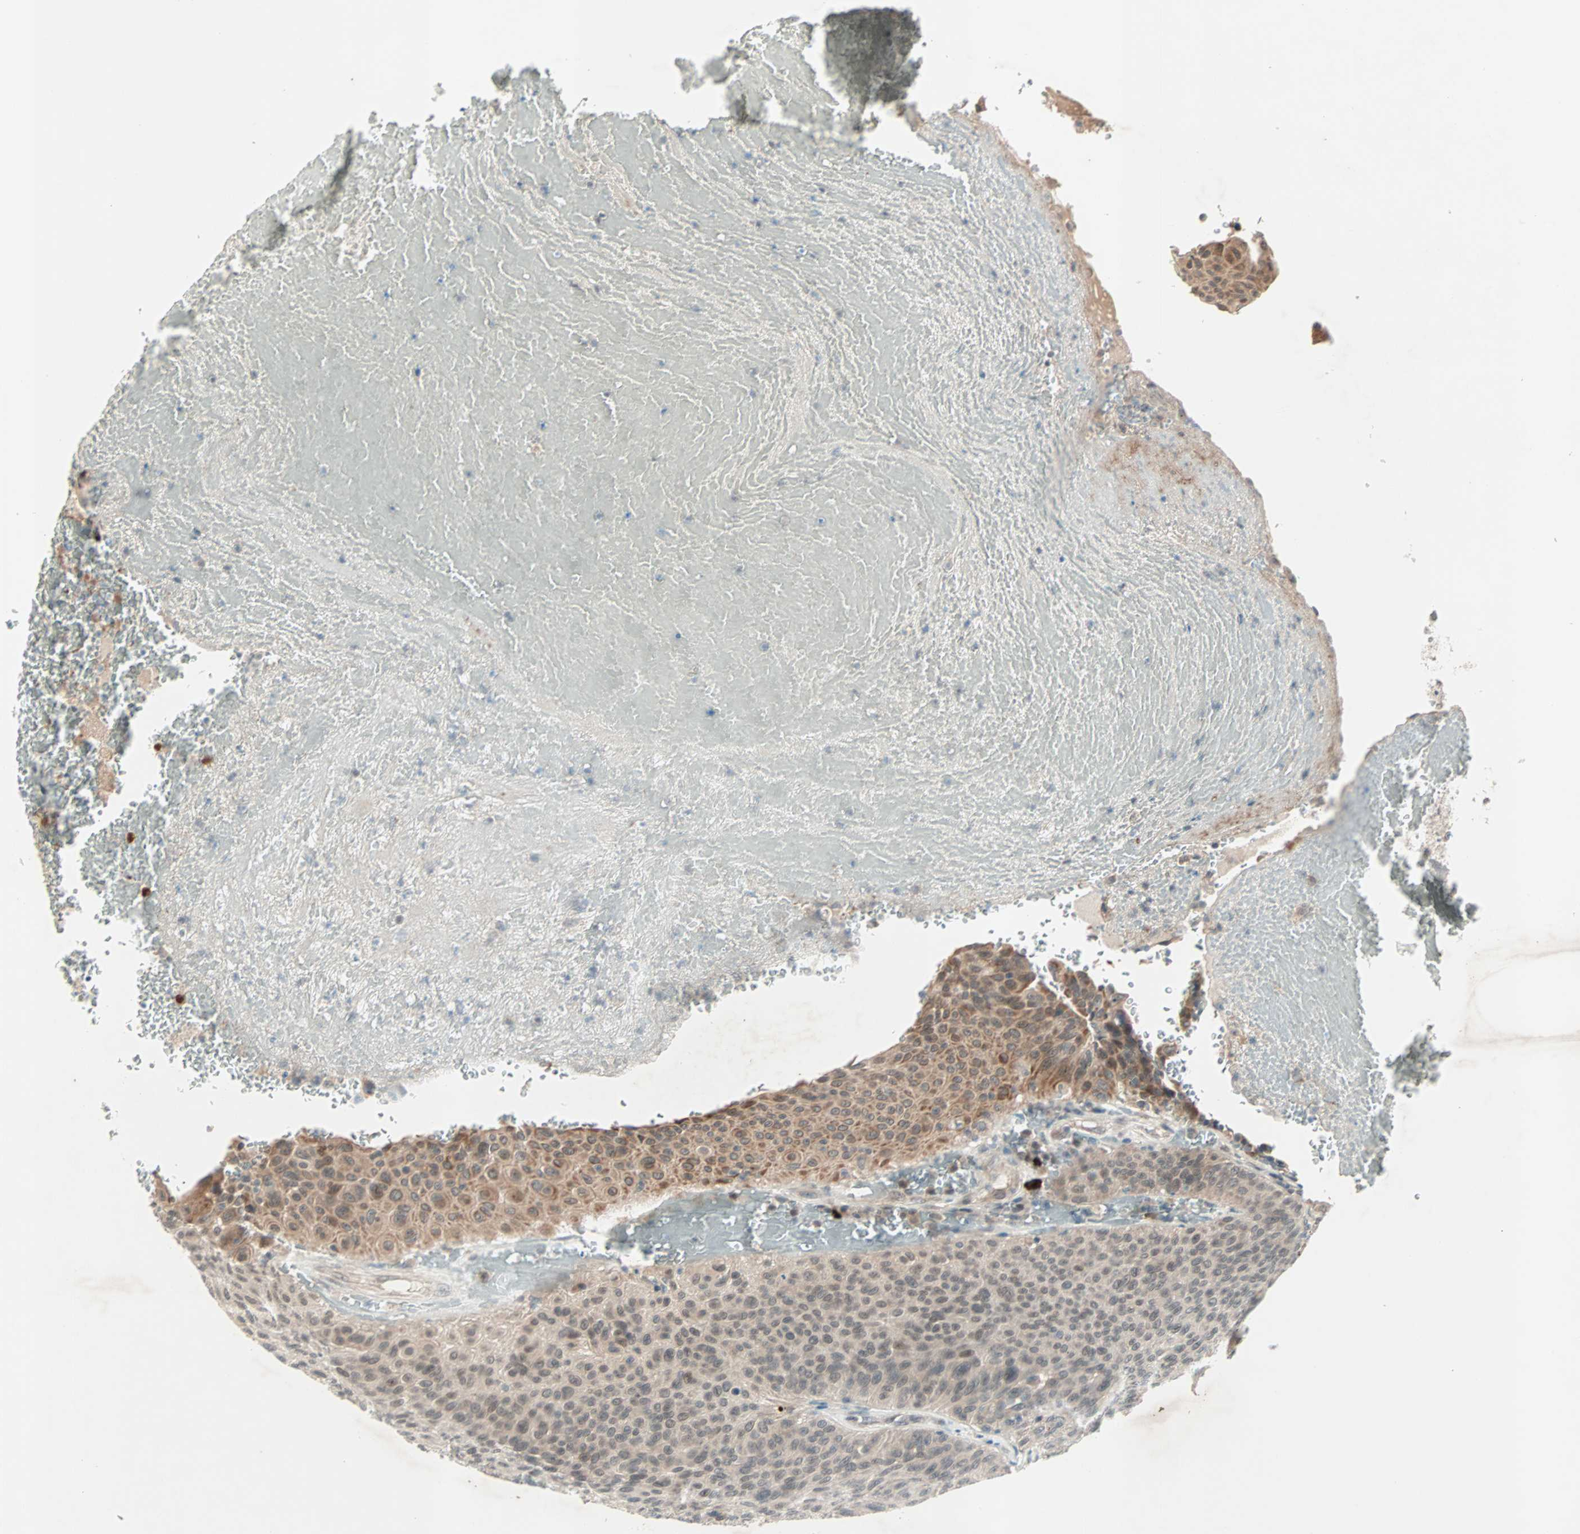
{"staining": {"intensity": "weak", "quantity": ">75%", "location": "cytoplasmic/membranous"}, "tissue": "urothelial cancer", "cell_type": "Tumor cells", "image_type": "cancer", "snomed": [{"axis": "morphology", "description": "Urothelial carcinoma, High grade"}, {"axis": "topography", "description": "Urinary bladder"}], "caption": "Brown immunohistochemical staining in urothelial carcinoma (high-grade) exhibits weak cytoplasmic/membranous positivity in about >75% of tumor cells.", "gene": "PGBD1", "patient": {"sex": "male", "age": 66}}